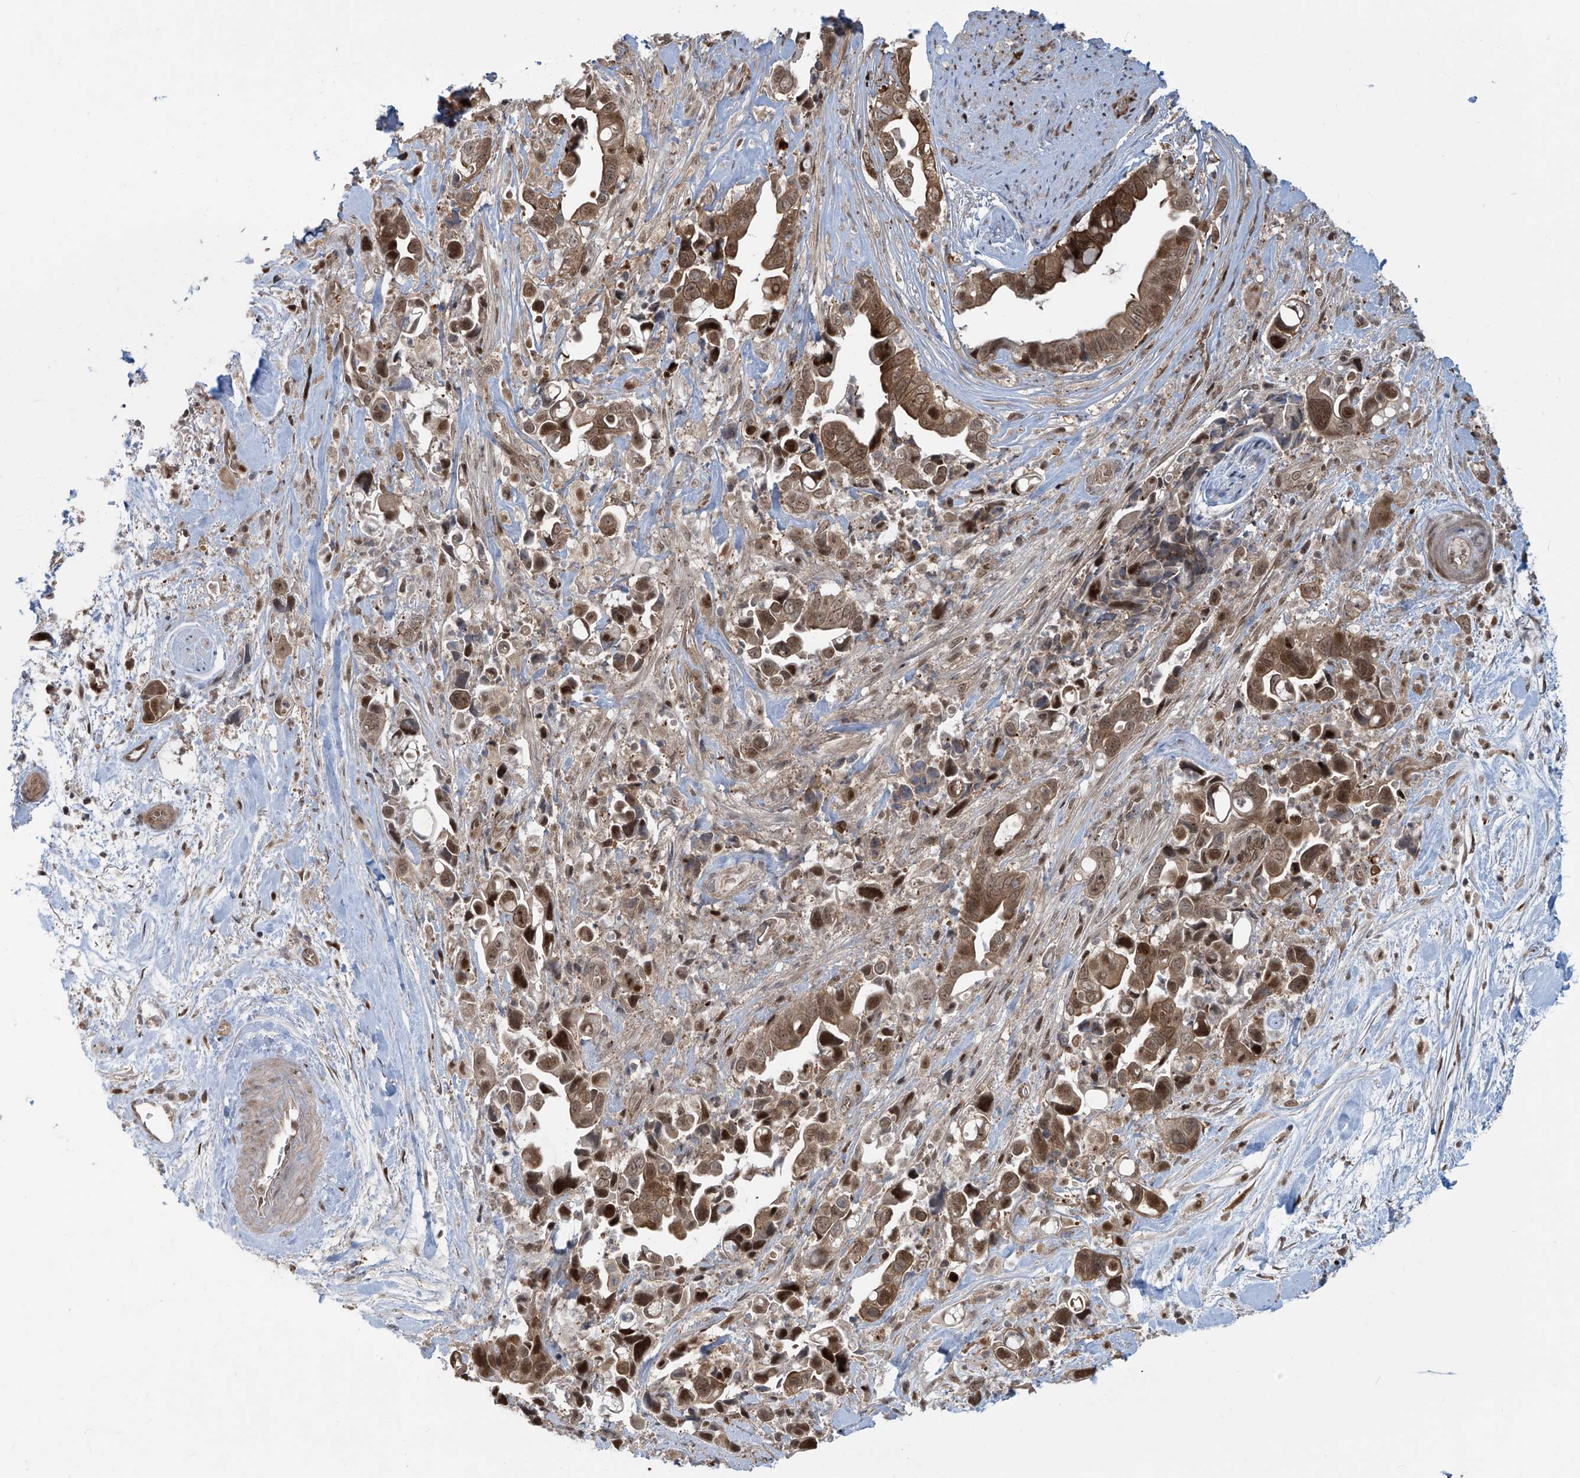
{"staining": {"intensity": "strong", "quantity": ">75%", "location": "cytoplasmic/membranous,nuclear"}, "tissue": "pancreatic cancer", "cell_type": "Tumor cells", "image_type": "cancer", "snomed": [{"axis": "morphology", "description": "Adenocarcinoma, NOS"}, {"axis": "topography", "description": "Pancreas"}], "caption": "Tumor cells exhibit high levels of strong cytoplasmic/membranous and nuclear staining in approximately >75% of cells in adenocarcinoma (pancreatic).", "gene": "LAGE3", "patient": {"sex": "female", "age": 72}}